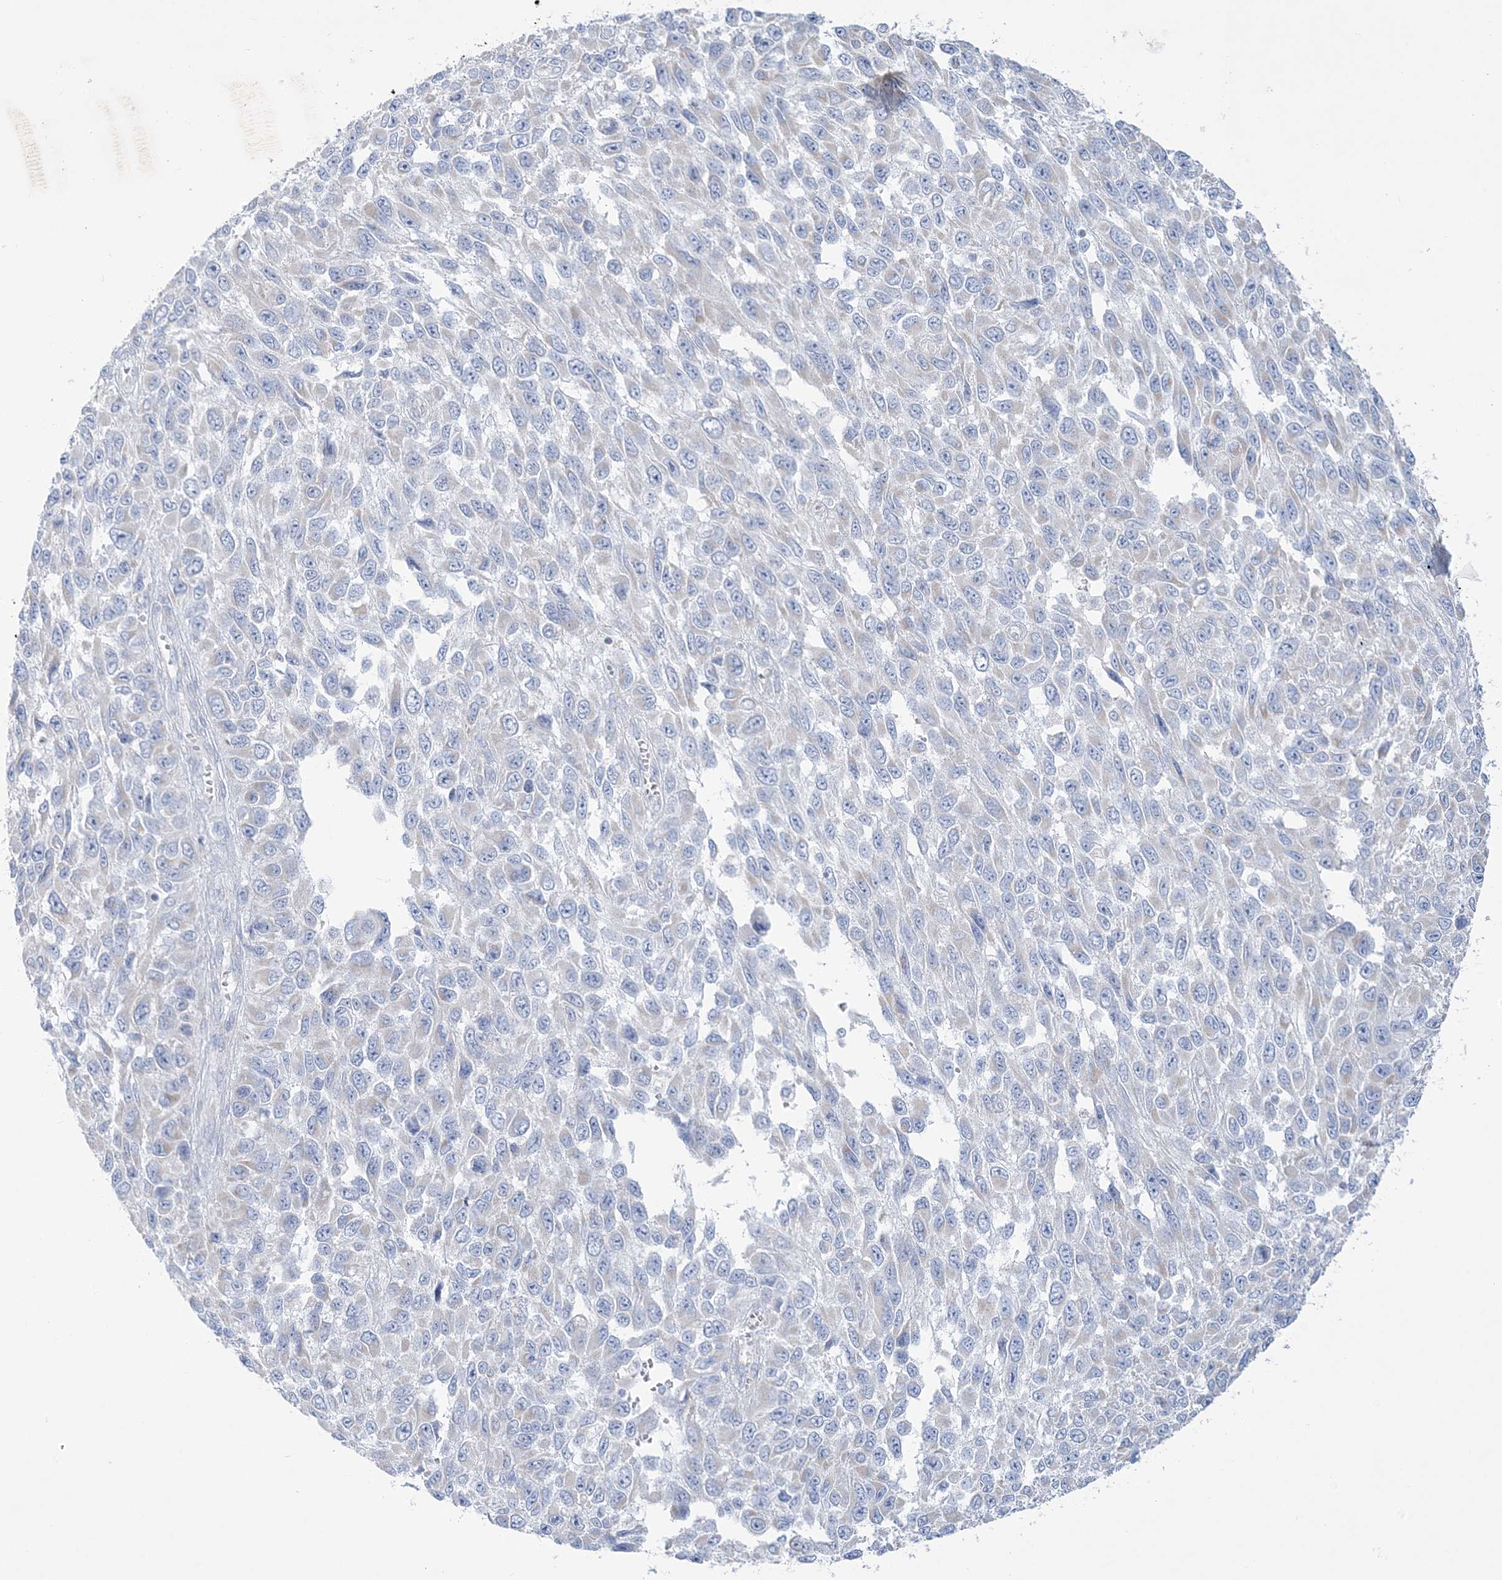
{"staining": {"intensity": "negative", "quantity": "none", "location": "none"}, "tissue": "melanoma", "cell_type": "Tumor cells", "image_type": "cancer", "snomed": [{"axis": "morphology", "description": "Malignant melanoma, NOS"}, {"axis": "topography", "description": "Skin"}], "caption": "Tumor cells are negative for brown protein staining in malignant melanoma.", "gene": "TBC1D7", "patient": {"sex": "female", "age": 96}}